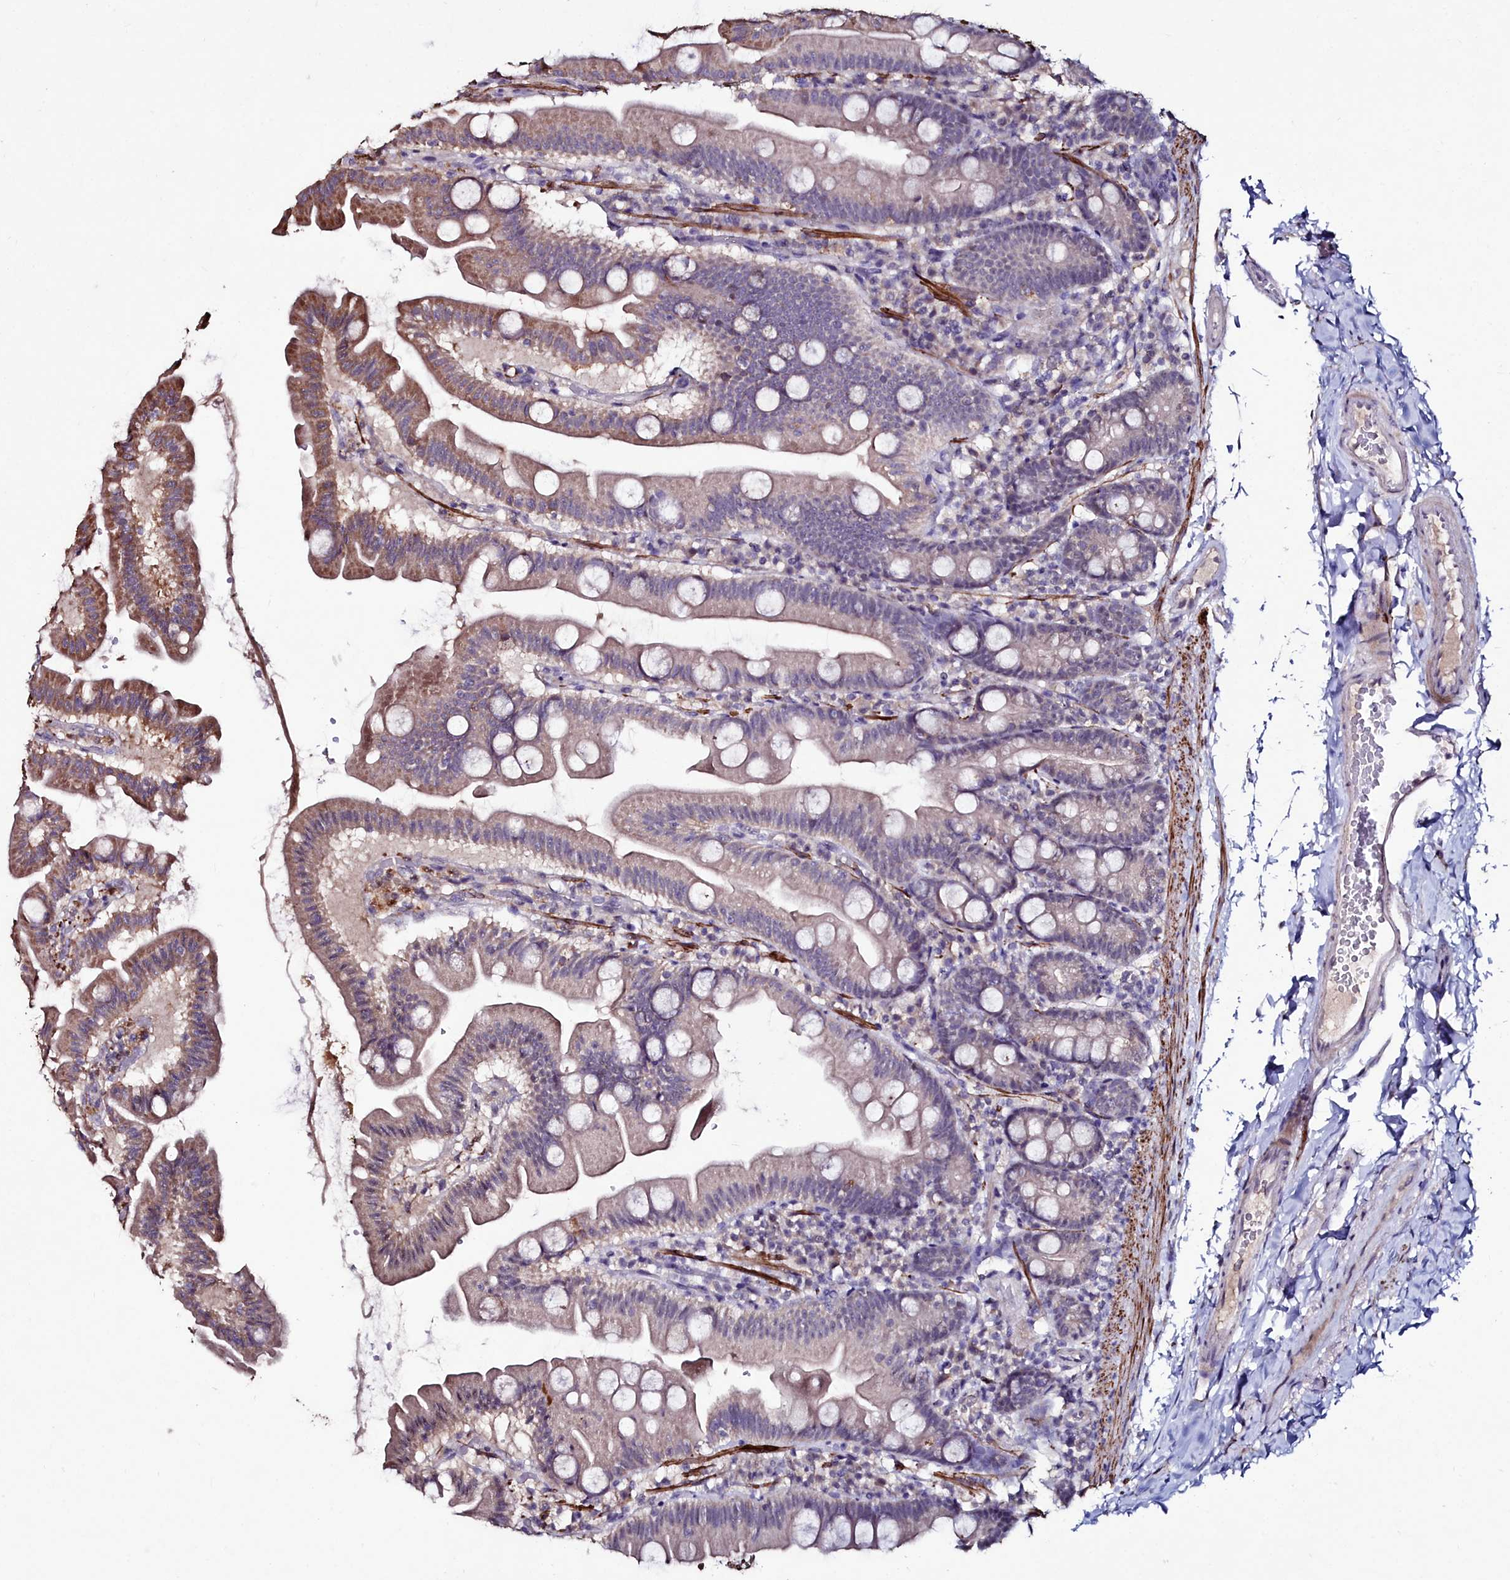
{"staining": {"intensity": "moderate", "quantity": "<25%", "location": "cytoplasmic/membranous"}, "tissue": "small intestine", "cell_type": "Glandular cells", "image_type": "normal", "snomed": [{"axis": "morphology", "description": "Normal tissue, NOS"}, {"axis": "topography", "description": "Small intestine"}], "caption": "Immunohistochemistry (IHC) of unremarkable small intestine displays low levels of moderate cytoplasmic/membranous staining in approximately <25% of glandular cells. The protein is stained brown, and the nuclei are stained in blue (DAB IHC with brightfield microscopy, high magnification).", "gene": "AMBRA1", "patient": {"sex": "female", "age": 68}}